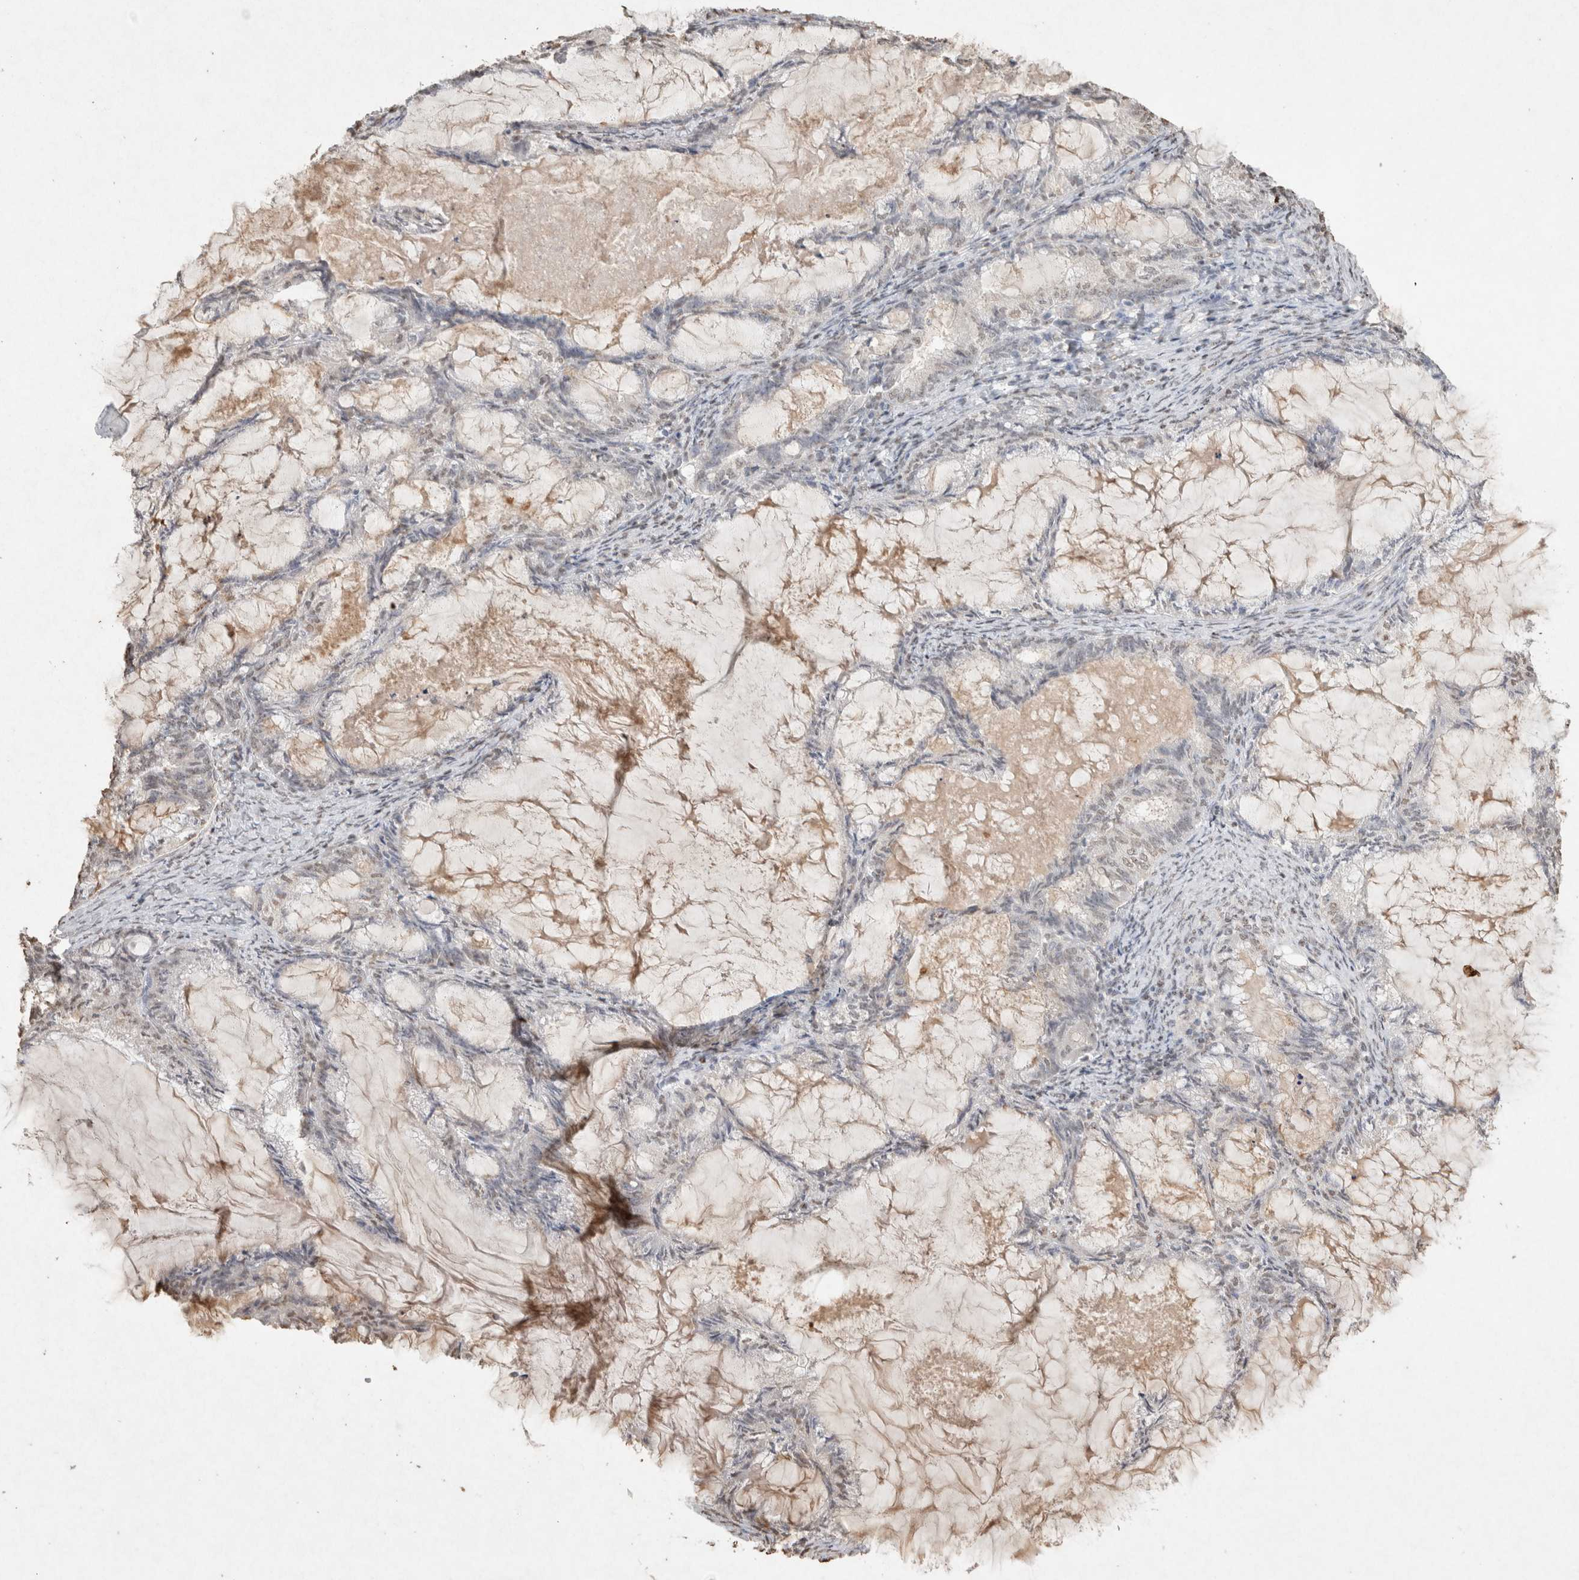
{"staining": {"intensity": "weak", "quantity": "<25%", "location": "nuclear"}, "tissue": "endometrial cancer", "cell_type": "Tumor cells", "image_type": "cancer", "snomed": [{"axis": "morphology", "description": "Adenocarcinoma, NOS"}, {"axis": "topography", "description": "Endometrium"}], "caption": "There is no significant positivity in tumor cells of endometrial cancer. The staining is performed using DAB (3,3'-diaminobenzidine) brown chromogen with nuclei counter-stained in using hematoxylin.", "gene": "MLX", "patient": {"sex": "female", "age": 86}}